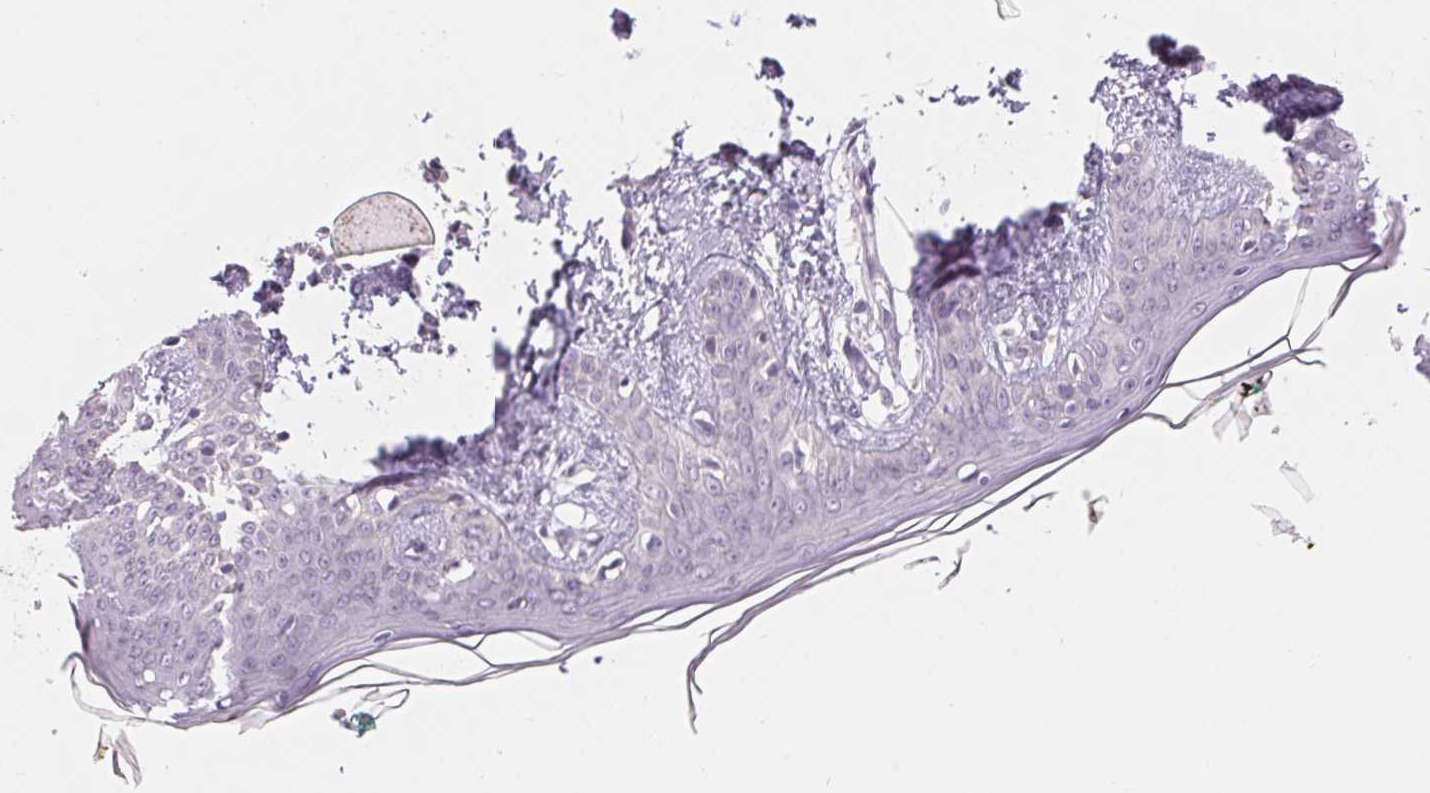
{"staining": {"intensity": "negative", "quantity": "none", "location": "none"}, "tissue": "skin", "cell_type": "Fibroblasts", "image_type": "normal", "snomed": [{"axis": "morphology", "description": "Normal tissue, NOS"}, {"axis": "topography", "description": "Skin"}], "caption": "This is a histopathology image of immunohistochemistry staining of unremarkable skin, which shows no expression in fibroblasts.", "gene": "SFTPD", "patient": {"sex": "female", "age": 34}}